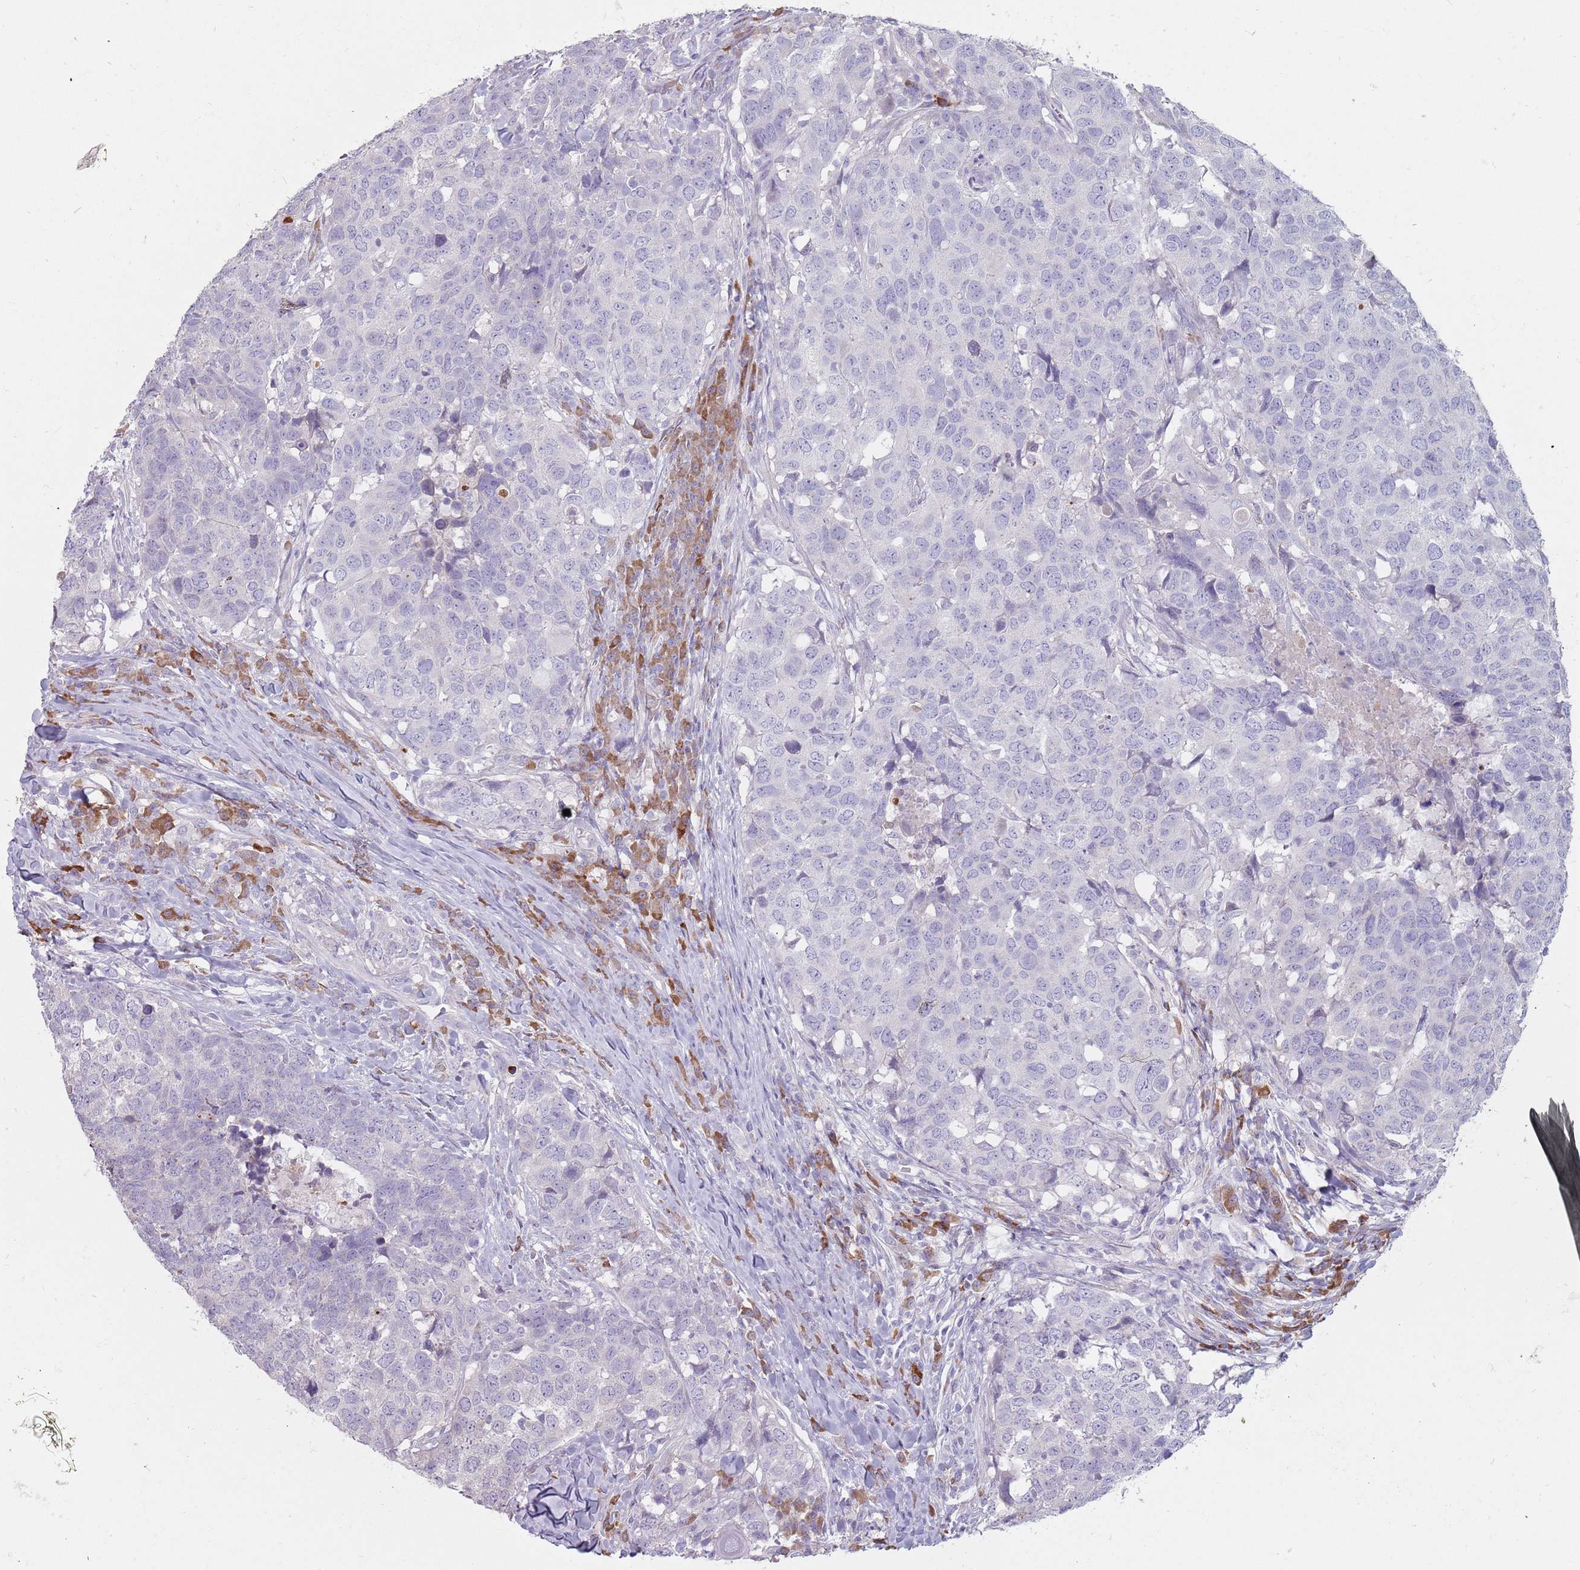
{"staining": {"intensity": "negative", "quantity": "none", "location": "none"}, "tissue": "head and neck cancer", "cell_type": "Tumor cells", "image_type": "cancer", "snomed": [{"axis": "morphology", "description": "Normal tissue, NOS"}, {"axis": "morphology", "description": "Squamous cell carcinoma, NOS"}, {"axis": "topography", "description": "Skeletal muscle"}, {"axis": "topography", "description": "Vascular tissue"}, {"axis": "topography", "description": "Peripheral nerve tissue"}, {"axis": "topography", "description": "Head-Neck"}], "caption": "Immunohistochemical staining of head and neck cancer (squamous cell carcinoma) demonstrates no significant positivity in tumor cells.", "gene": "DXO", "patient": {"sex": "male", "age": 66}}